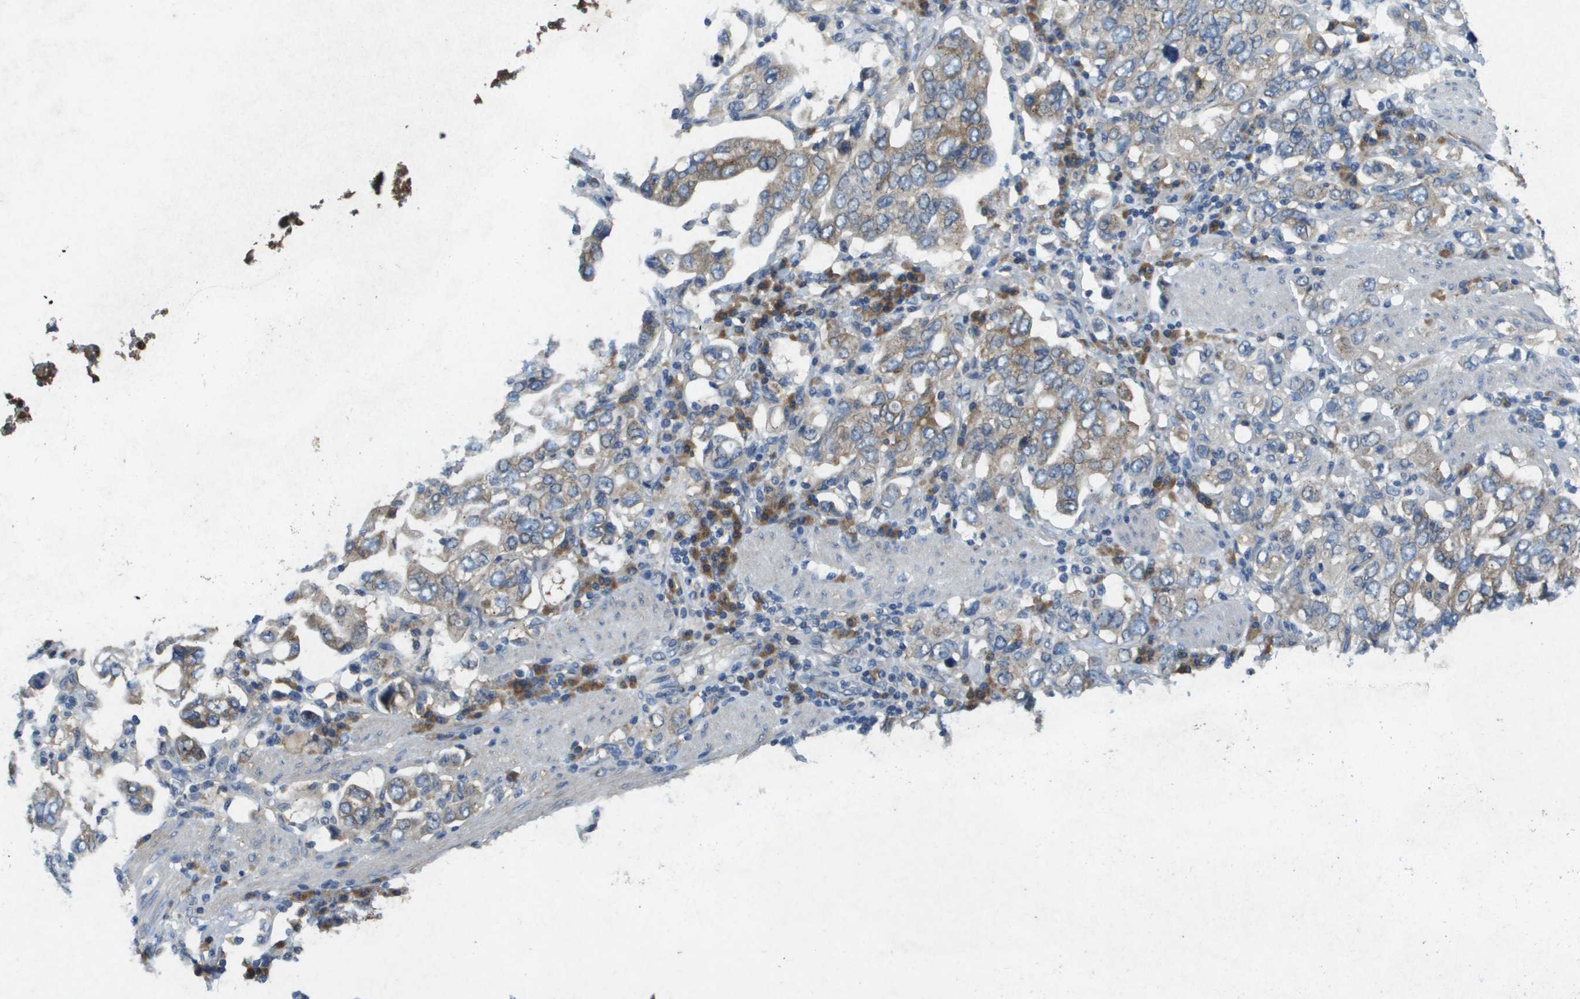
{"staining": {"intensity": "weak", "quantity": "25%-75%", "location": "cytoplasmic/membranous"}, "tissue": "stomach cancer", "cell_type": "Tumor cells", "image_type": "cancer", "snomed": [{"axis": "morphology", "description": "Adenocarcinoma, NOS"}, {"axis": "topography", "description": "Stomach, upper"}], "caption": "IHC micrograph of neoplastic tissue: adenocarcinoma (stomach) stained using IHC displays low levels of weak protein expression localized specifically in the cytoplasmic/membranous of tumor cells, appearing as a cytoplasmic/membranous brown color.", "gene": "PTPRT", "patient": {"sex": "male", "age": 62}}